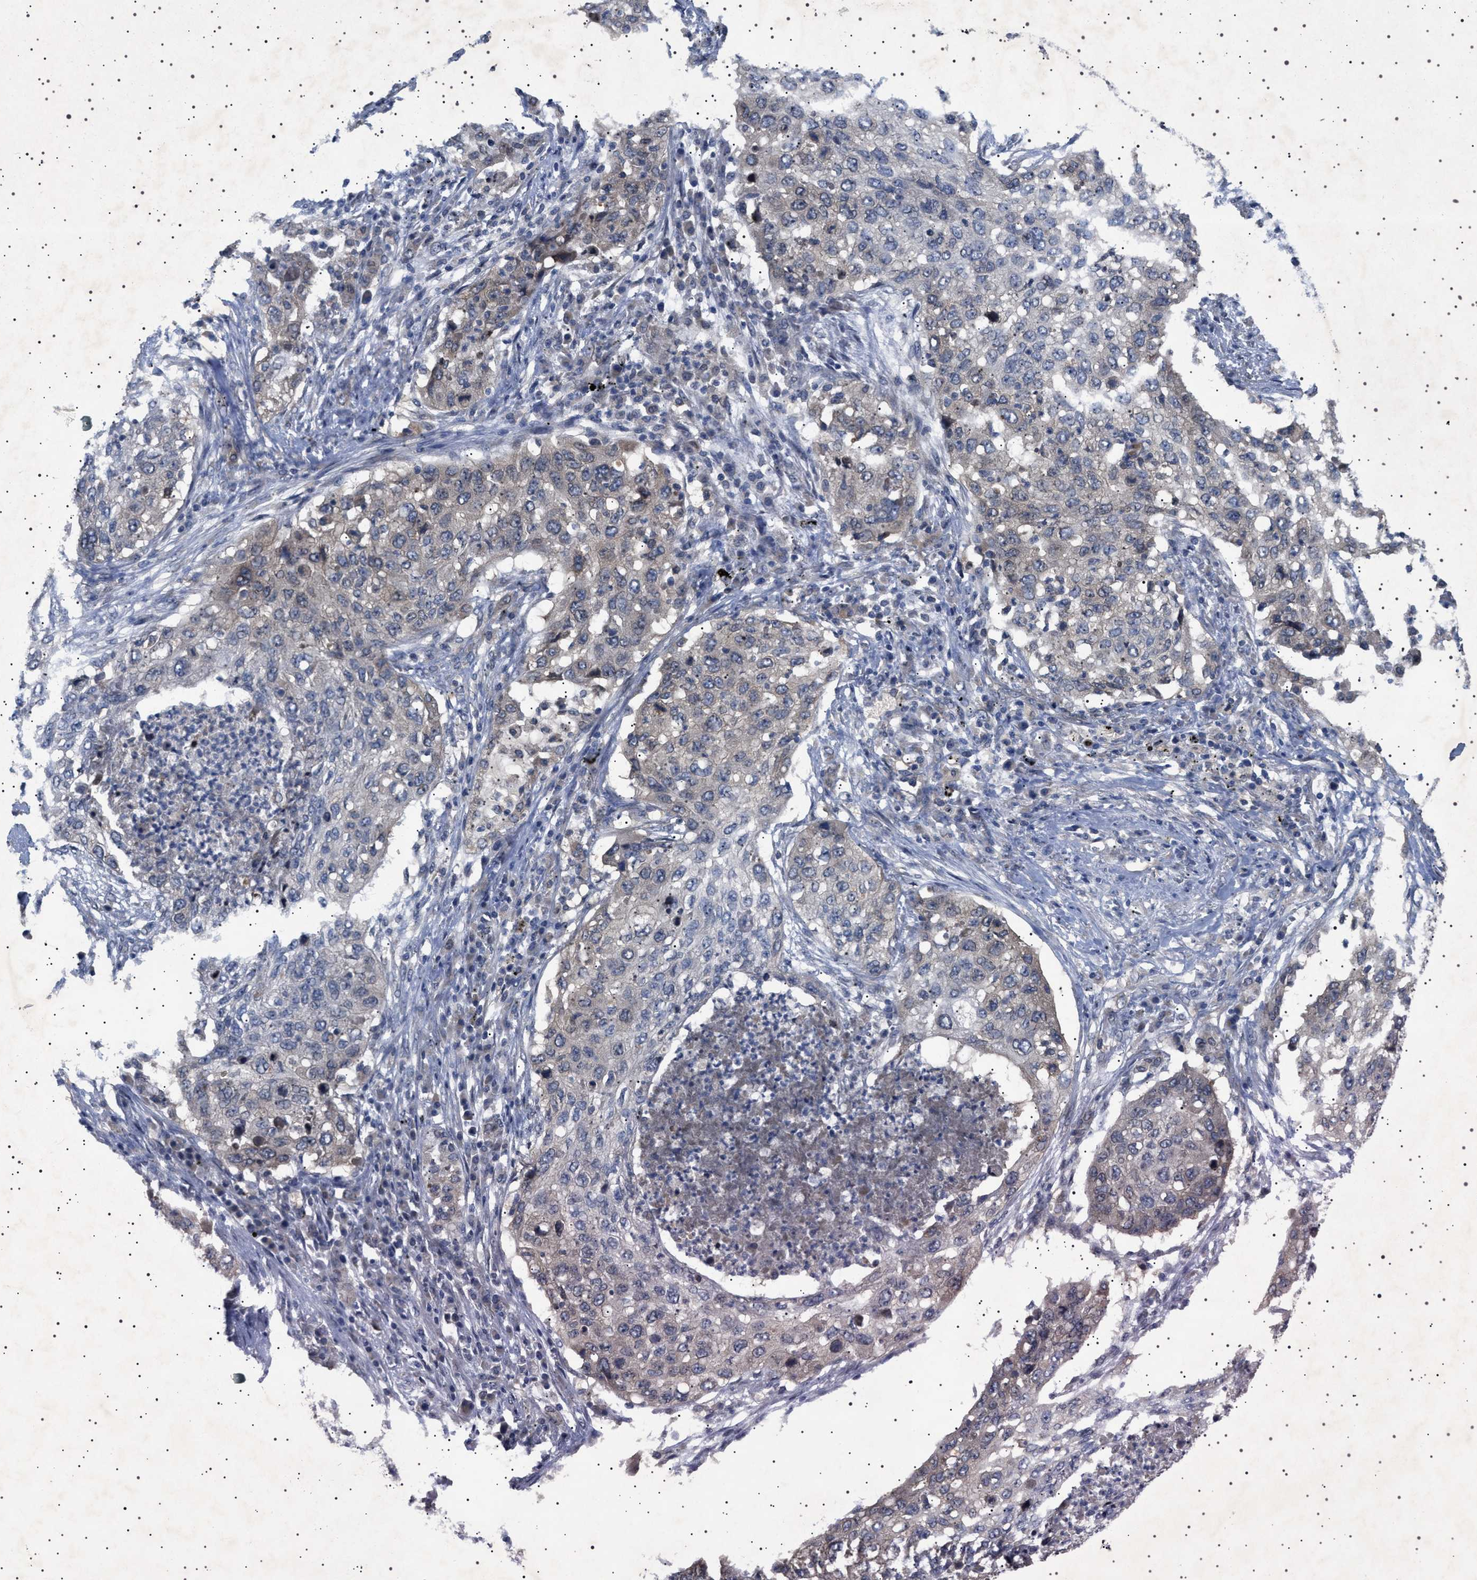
{"staining": {"intensity": "negative", "quantity": "none", "location": "none"}, "tissue": "lung cancer", "cell_type": "Tumor cells", "image_type": "cancer", "snomed": [{"axis": "morphology", "description": "Squamous cell carcinoma, NOS"}, {"axis": "topography", "description": "Lung"}], "caption": "Human lung cancer stained for a protein using immunohistochemistry (IHC) displays no positivity in tumor cells.", "gene": "NUP93", "patient": {"sex": "female", "age": 63}}